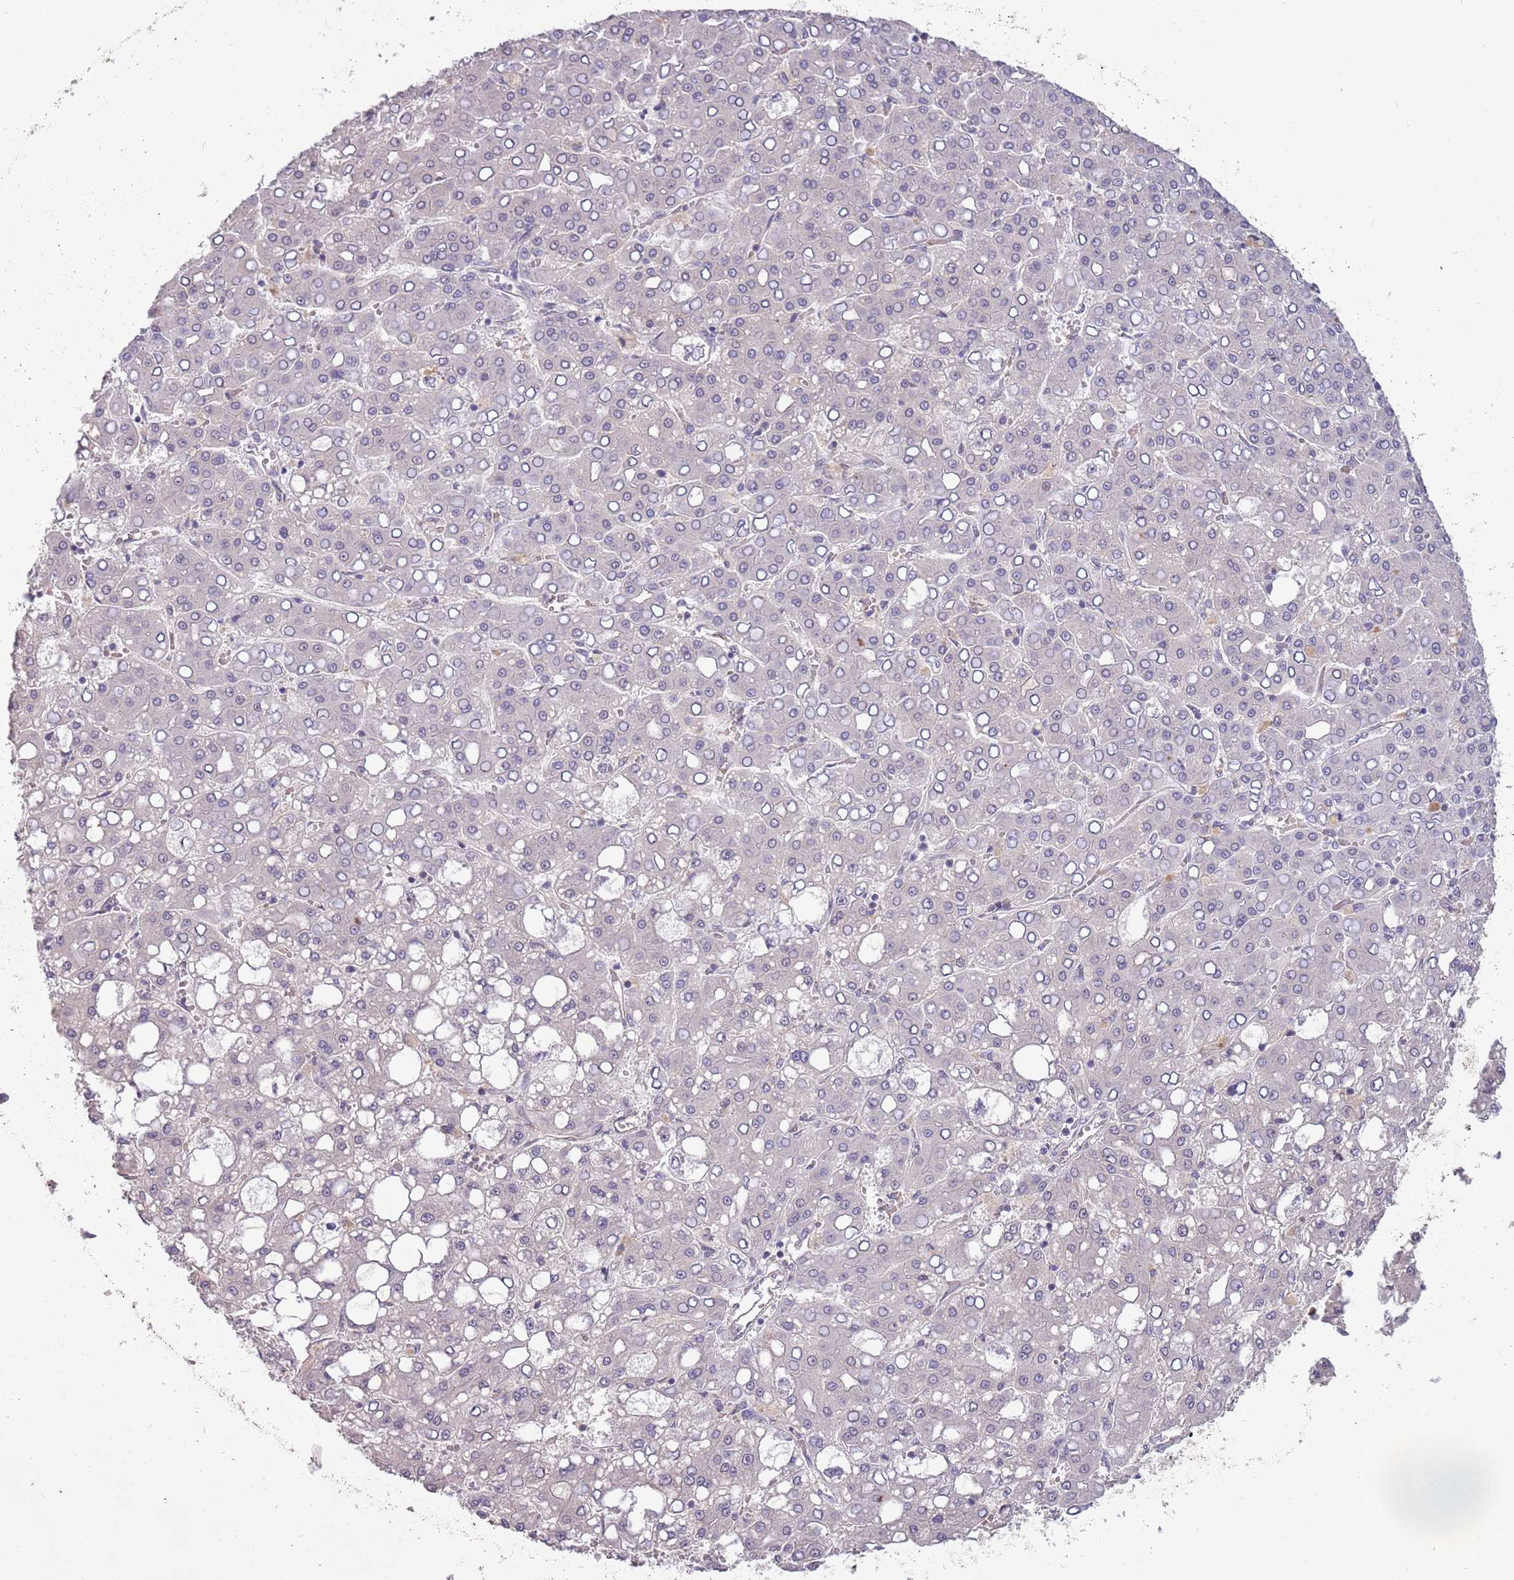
{"staining": {"intensity": "negative", "quantity": "none", "location": "none"}, "tissue": "liver cancer", "cell_type": "Tumor cells", "image_type": "cancer", "snomed": [{"axis": "morphology", "description": "Carcinoma, Hepatocellular, NOS"}, {"axis": "topography", "description": "Liver"}], "caption": "A high-resolution histopathology image shows IHC staining of liver cancer (hepatocellular carcinoma), which displays no significant positivity in tumor cells.", "gene": "ZBTB7A", "patient": {"sex": "male", "age": 65}}